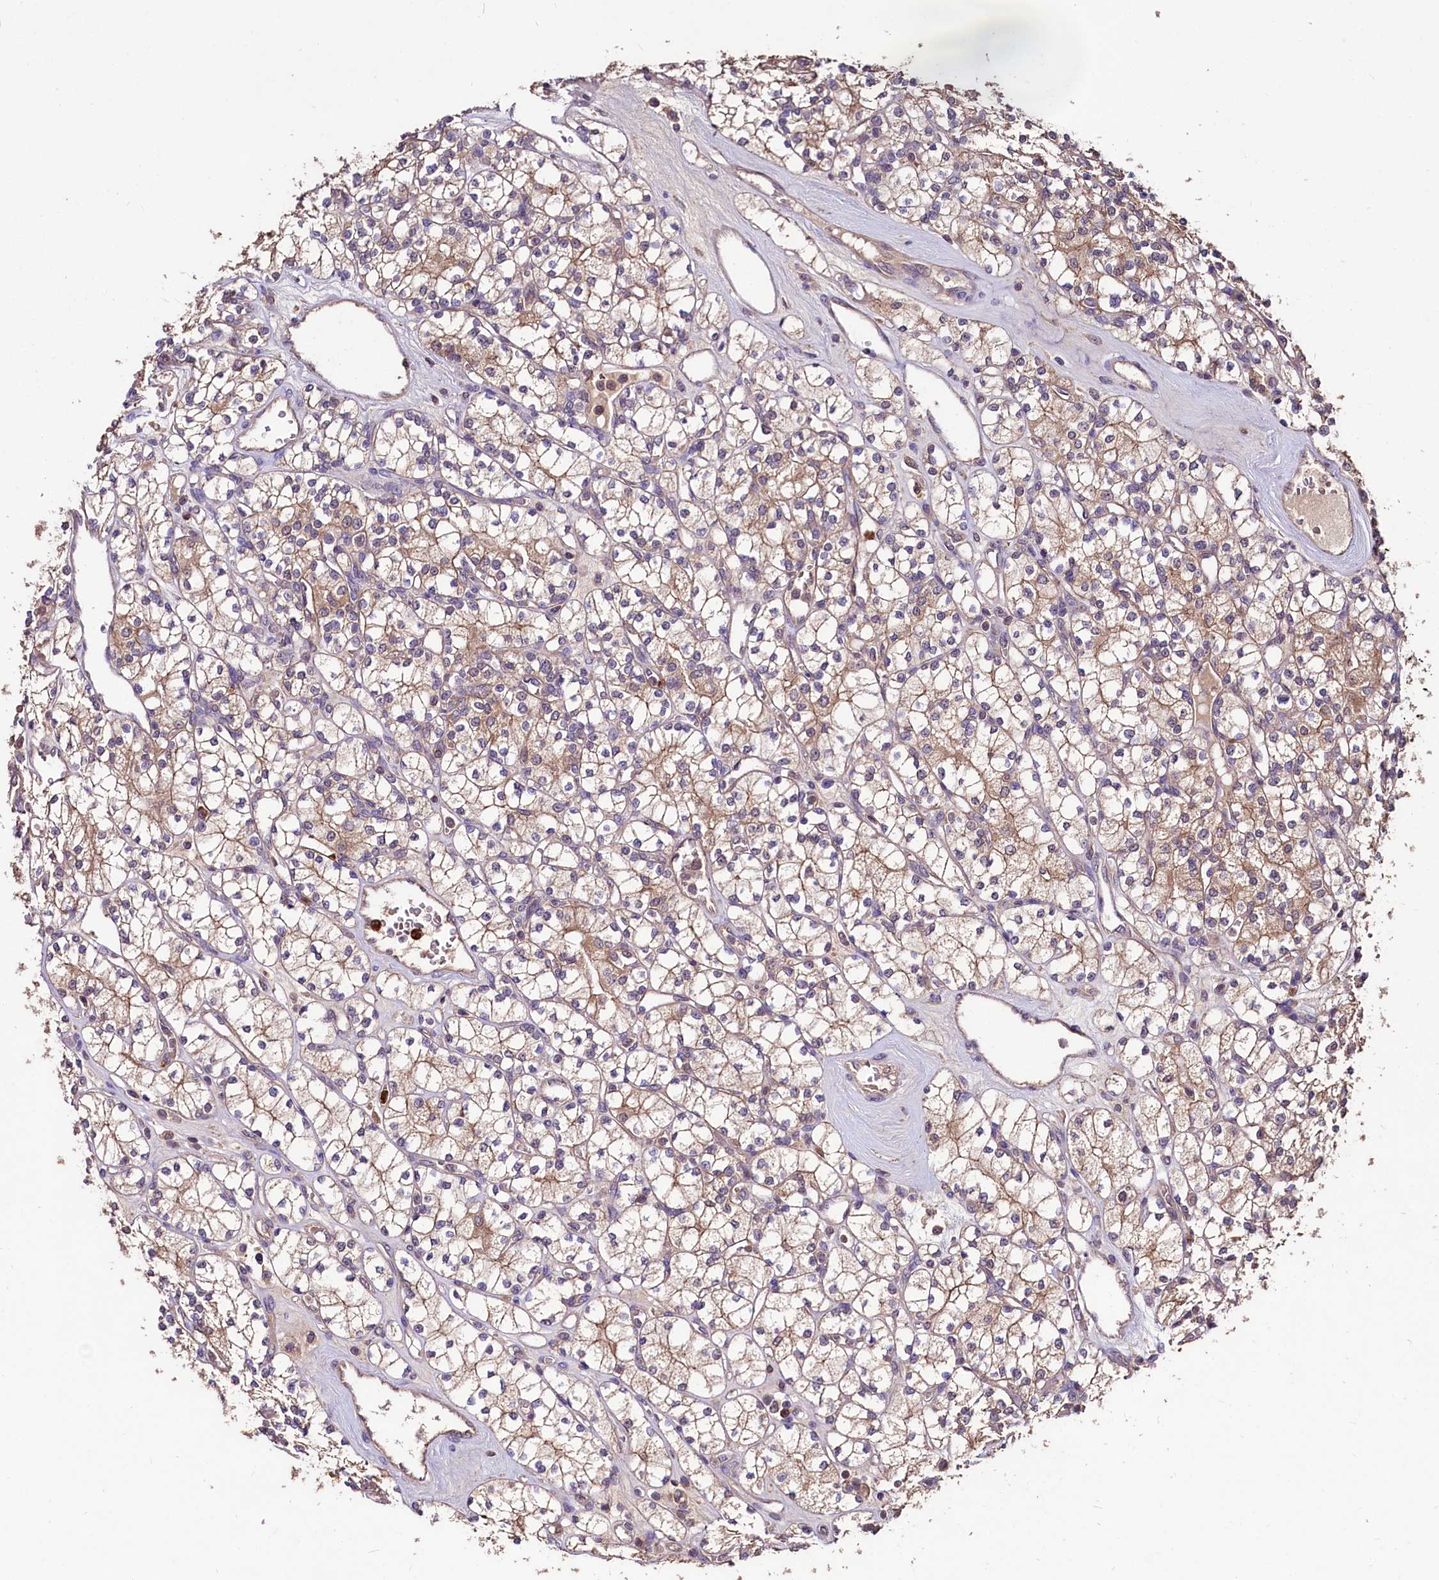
{"staining": {"intensity": "moderate", "quantity": "25%-75%", "location": "cytoplasmic/membranous"}, "tissue": "renal cancer", "cell_type": "Tumor cells", "image_type": "cancer", "snomed": [{"axis": "morphology", "description": "Adenocarcinoma, NOS"}, {"axis": "topography", "description": "Kidney"}], "caption": "High-power microscopy captured an immunohistochemistry photomicrograph of renal cancer, revealing moderate cytoplasmic/membranous positivity in approximately 25%-75% of tumor cells.", "gene": "KLRB1", "patient": {"sex": "male", "age": 77}}